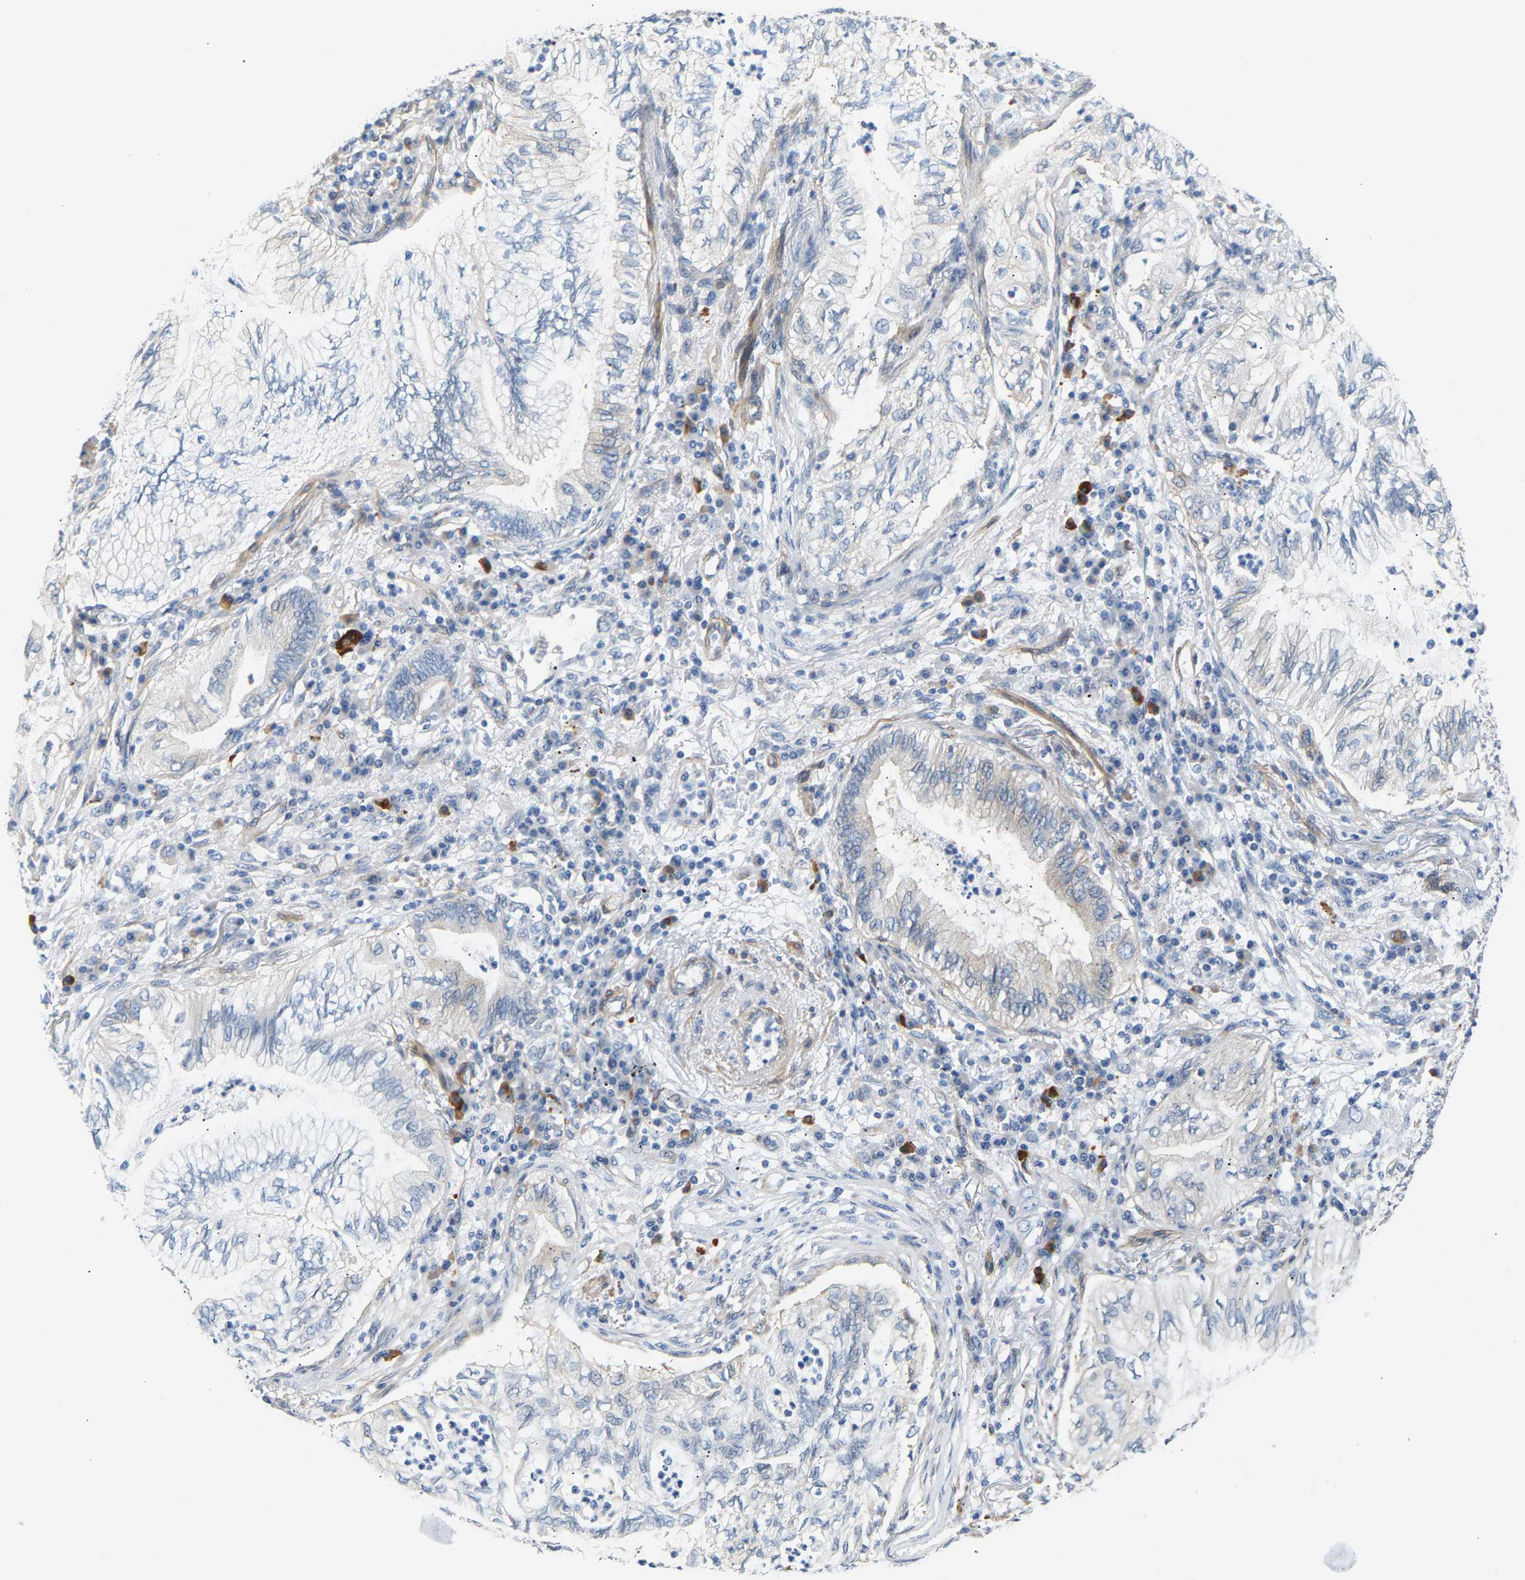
{"staining": {"intensity": "negative", "quantity": "none", "location": "none"}, "tissue": "lung cancer", "cell_type": "Tumor cells", "image_type": "cancer", "snomed": [{"axis": "morphology", "description": "Normal tissue, NOS"}, {"axis": "morphology", "description": "Adenocarcinoma, NOS"}, {"axis": "topography", "description": "Bronchus"}, {"axis": "topography", "description": "Lung"}], "caption": "IHC histopathology image of neoplastic tissue: human lung adenocarcinoma stained with DAB (3,3'-diaminobenzidine) displays no significant protein staining in tumor cells.", "gene": "PAWR", "patient": {"sex": "female", "age": 70}}